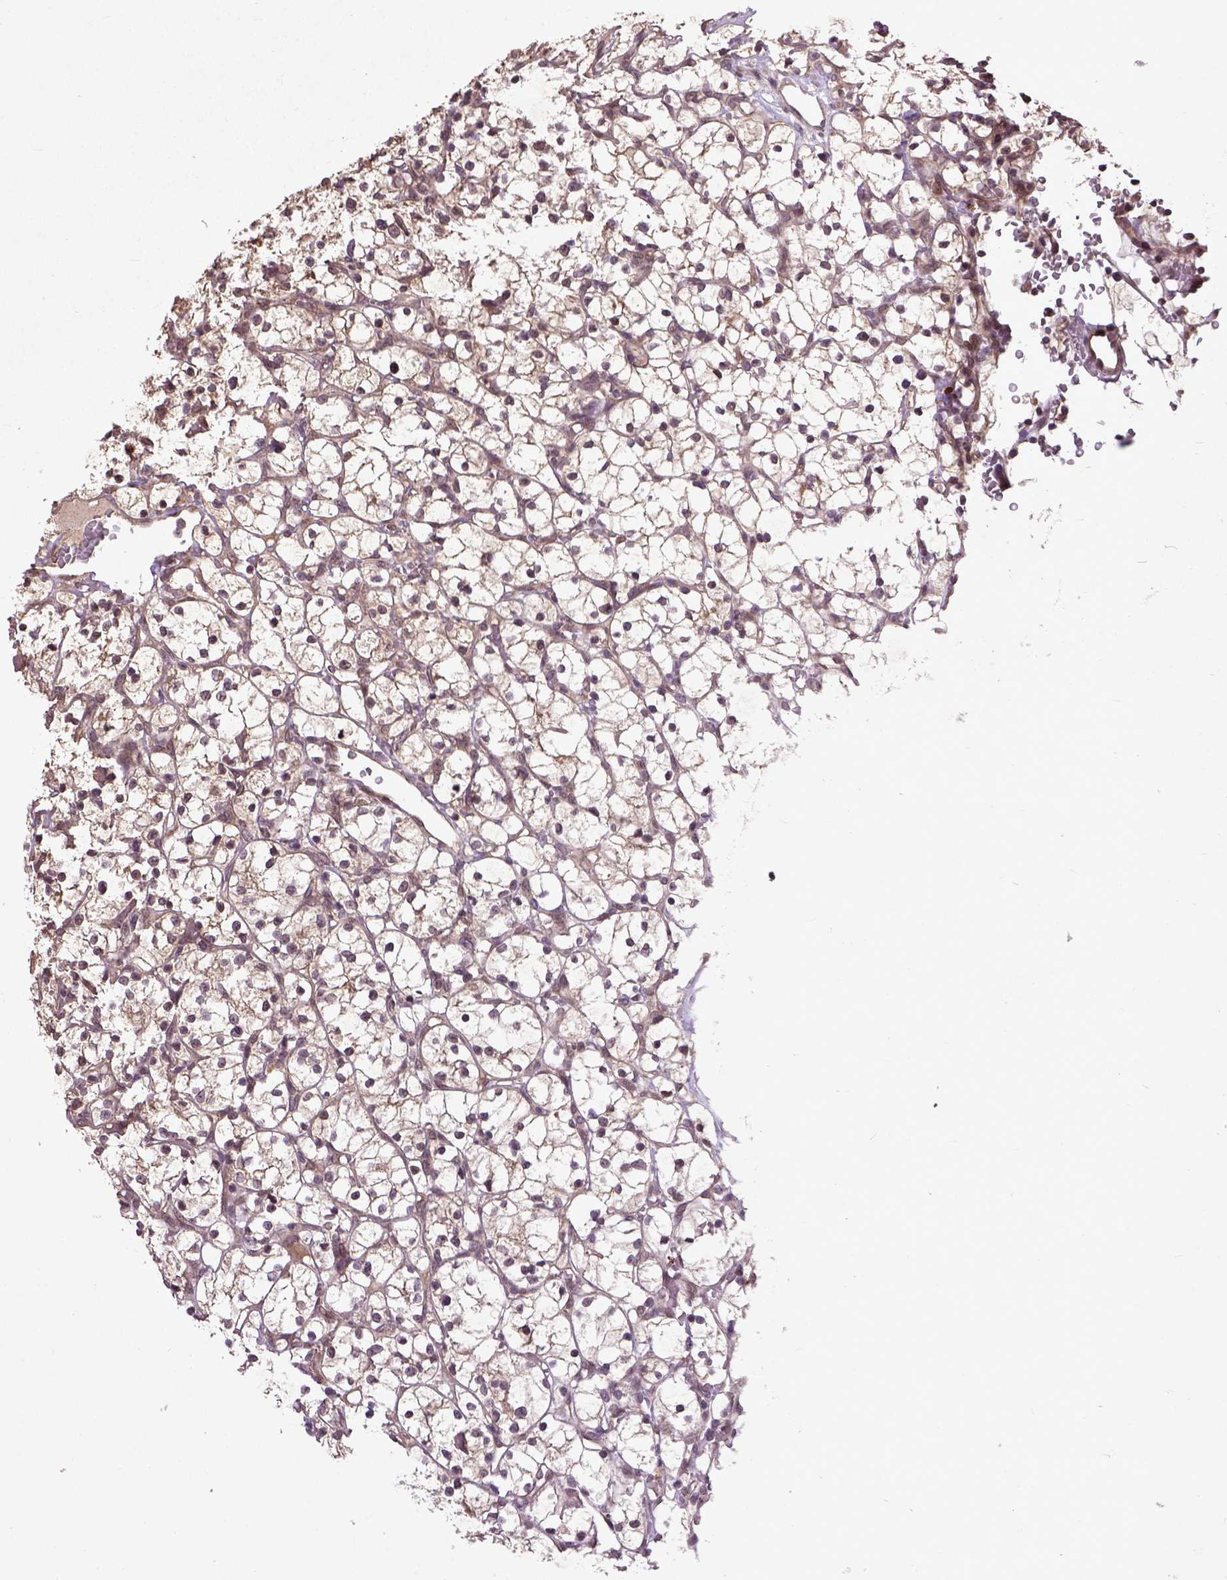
{"staining": {"intensity": "weak", "quantity": ">75%", "location": "cytoplasmic/membranous,nuclear"}, "tissue": "renal cancer", "cell_type": "Tumor cells", "image_type": "cancer", "snomed": [{"axis": "morphology", "description": "Adenocarcinoma, NOS"}, {"axis": "topography", "description": "Kidney"}], "caption": "Renal cancer (adenocarcinoma) stained for a protein exhibits weak cytoplasmic/membranous and nuclear positivity in tumor cells. The protein of interest is shown in brown color, while the nuclei are stained blue.", "gene": "UBA3", "patient": {"sex": "female", "age": 64}}